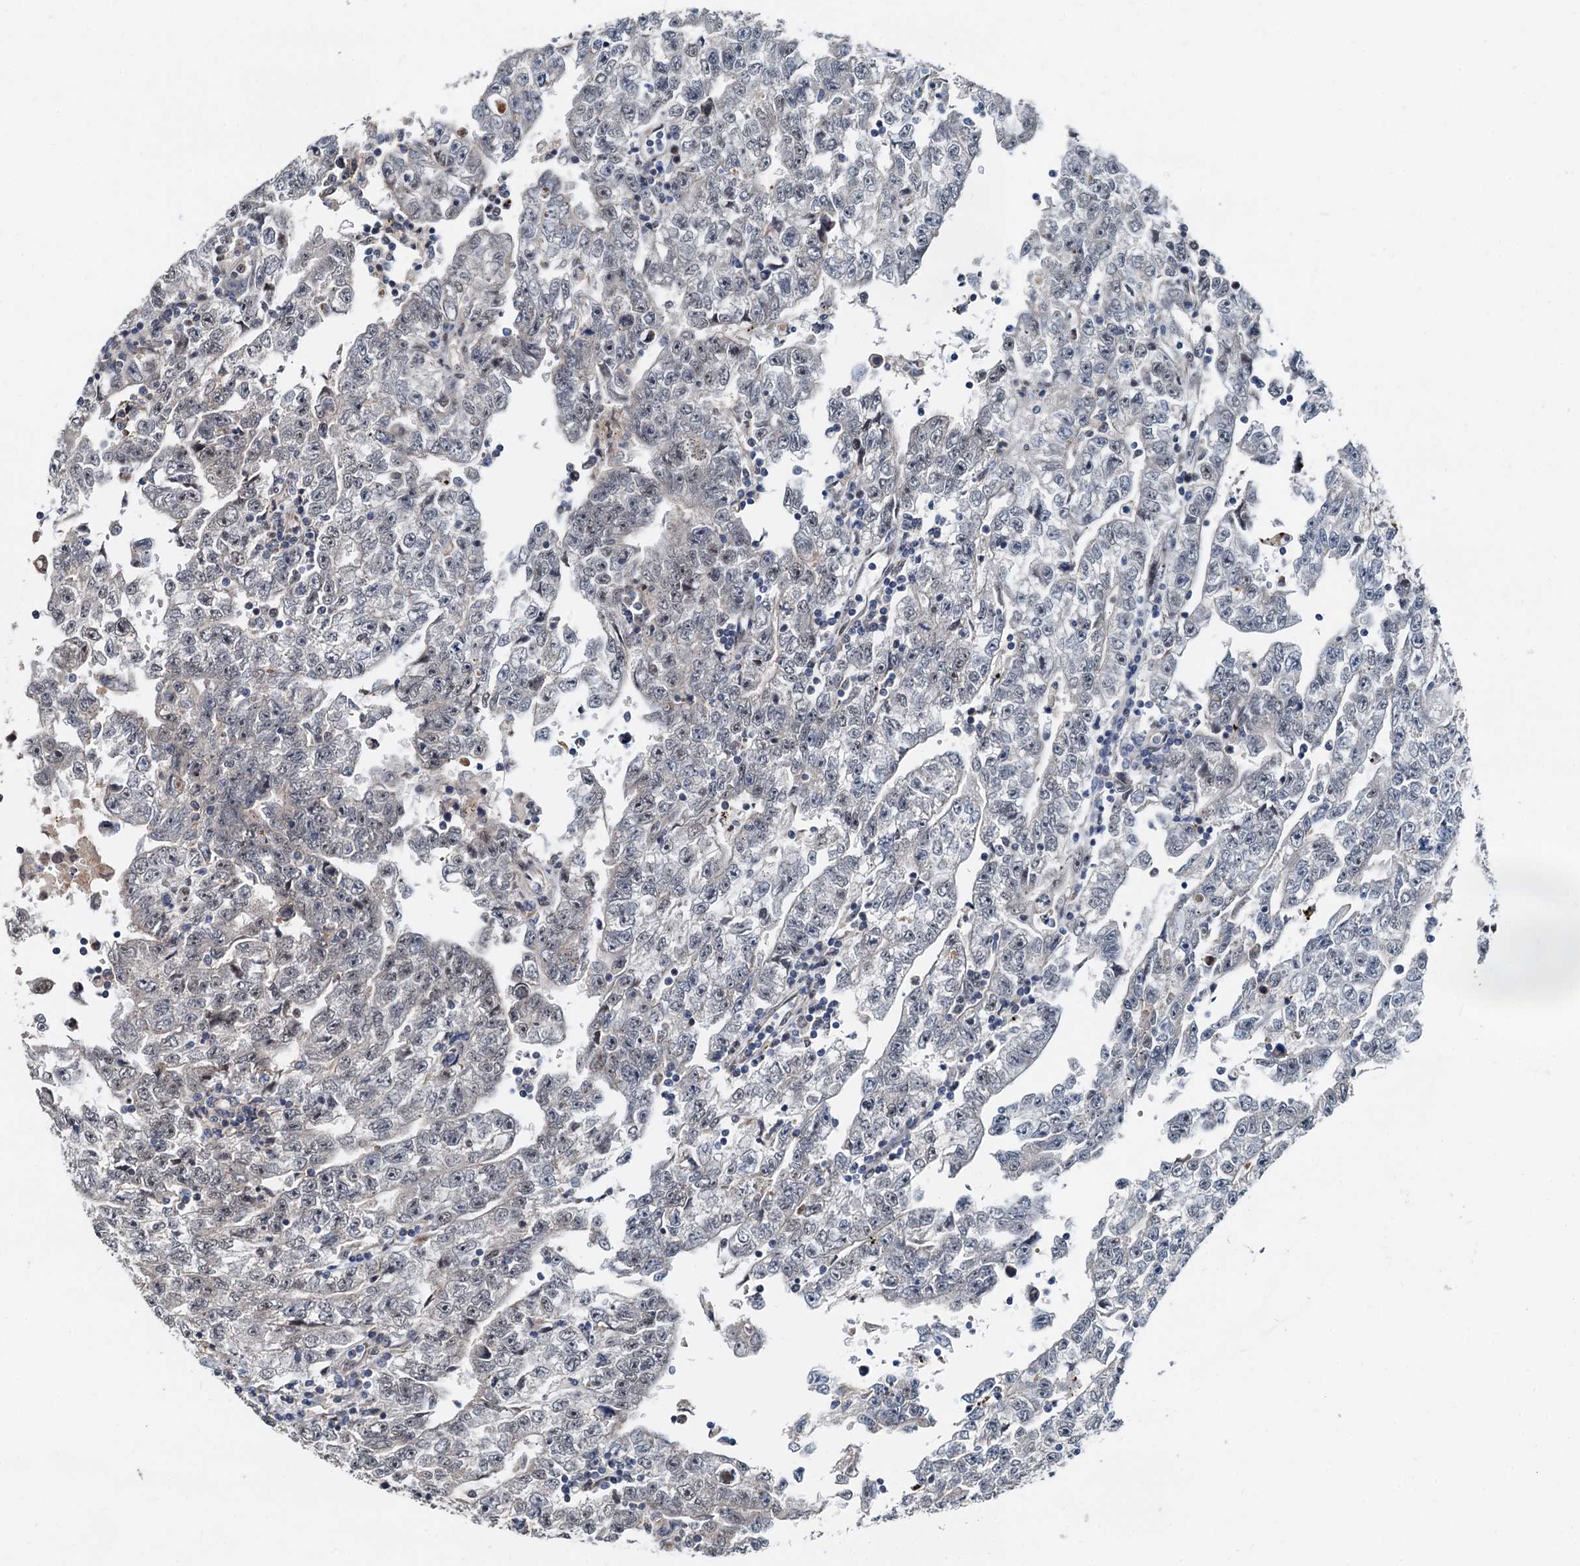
{"staining": {"intensity": "negative", "quantity": "none", "location": "none"}, "tissue": "testis cancer", "cell_type": "Tumor cells", "image_type": "cancer", "snomed": [{"axis": "morphology", "description": "Carcinoma, Embryonal, NOS"}, {"axis": "topography", "description": "Testis"}], "caption": "This is an IHC photomicrograph of human testis cancer. There is no expression in tumor cells.", "gene": "MCMBP", "patient": {"sex": "male", "age": 25}}